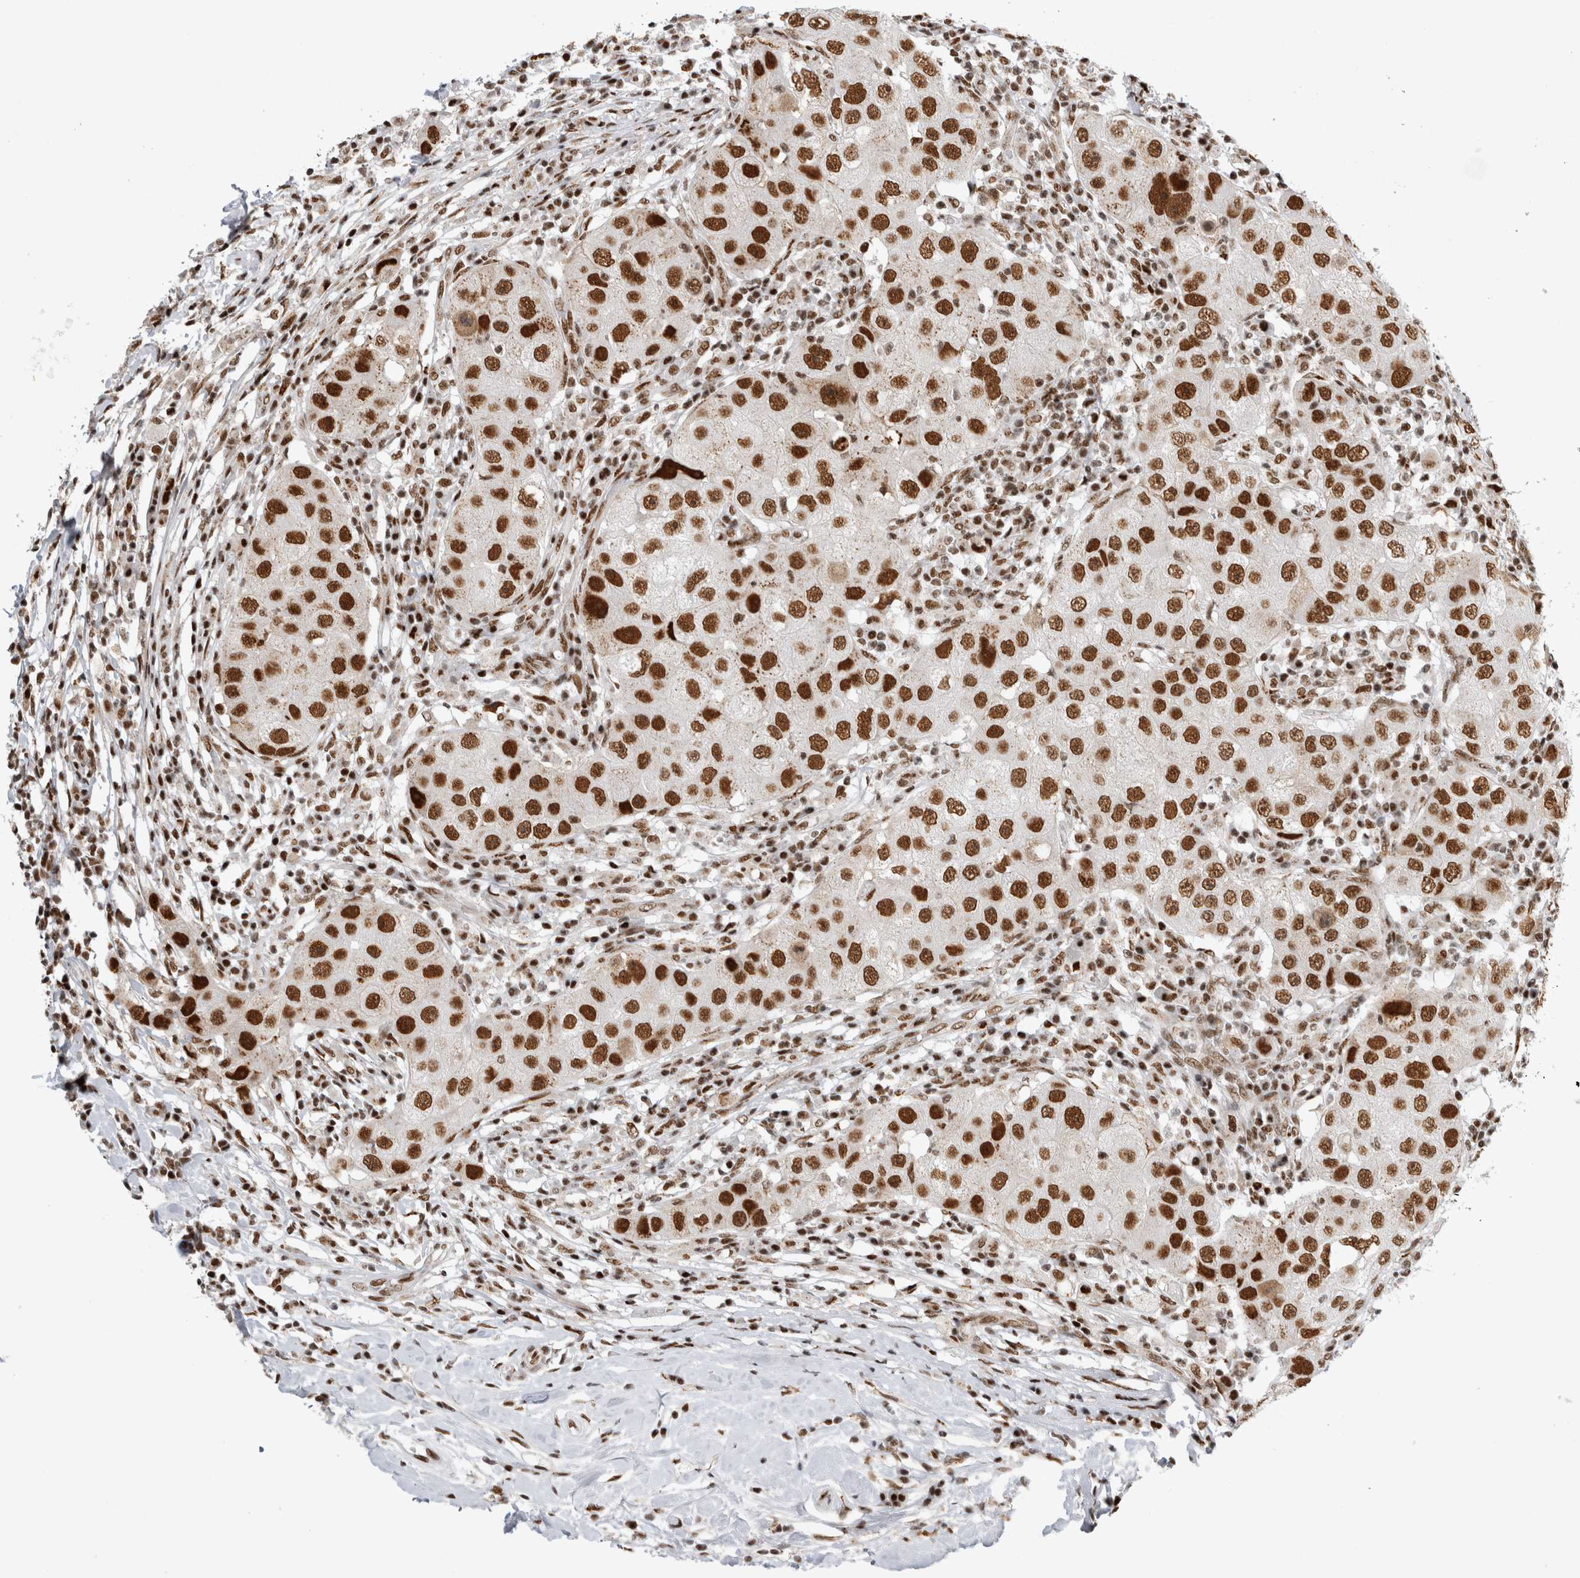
{"staining": {"intensity": "strong", "quantity": ">75%", "location": "nuclear"}, "tissue": "breast cancer", "cell_type": "Tumor cells", "image_type": "cancer", "snomed": [{"axis": "morphology", "description": "Duct carcinoma"}, {"axis": "topography", "description": "Breast"}], "caption": "Tumor cells reveal high levels of strong nuclear positivity in approximately >75% of cells in human breast intraductal carcinoma.", "gene": "EYA2", "patient": {"sex": "female", "age": 27}}